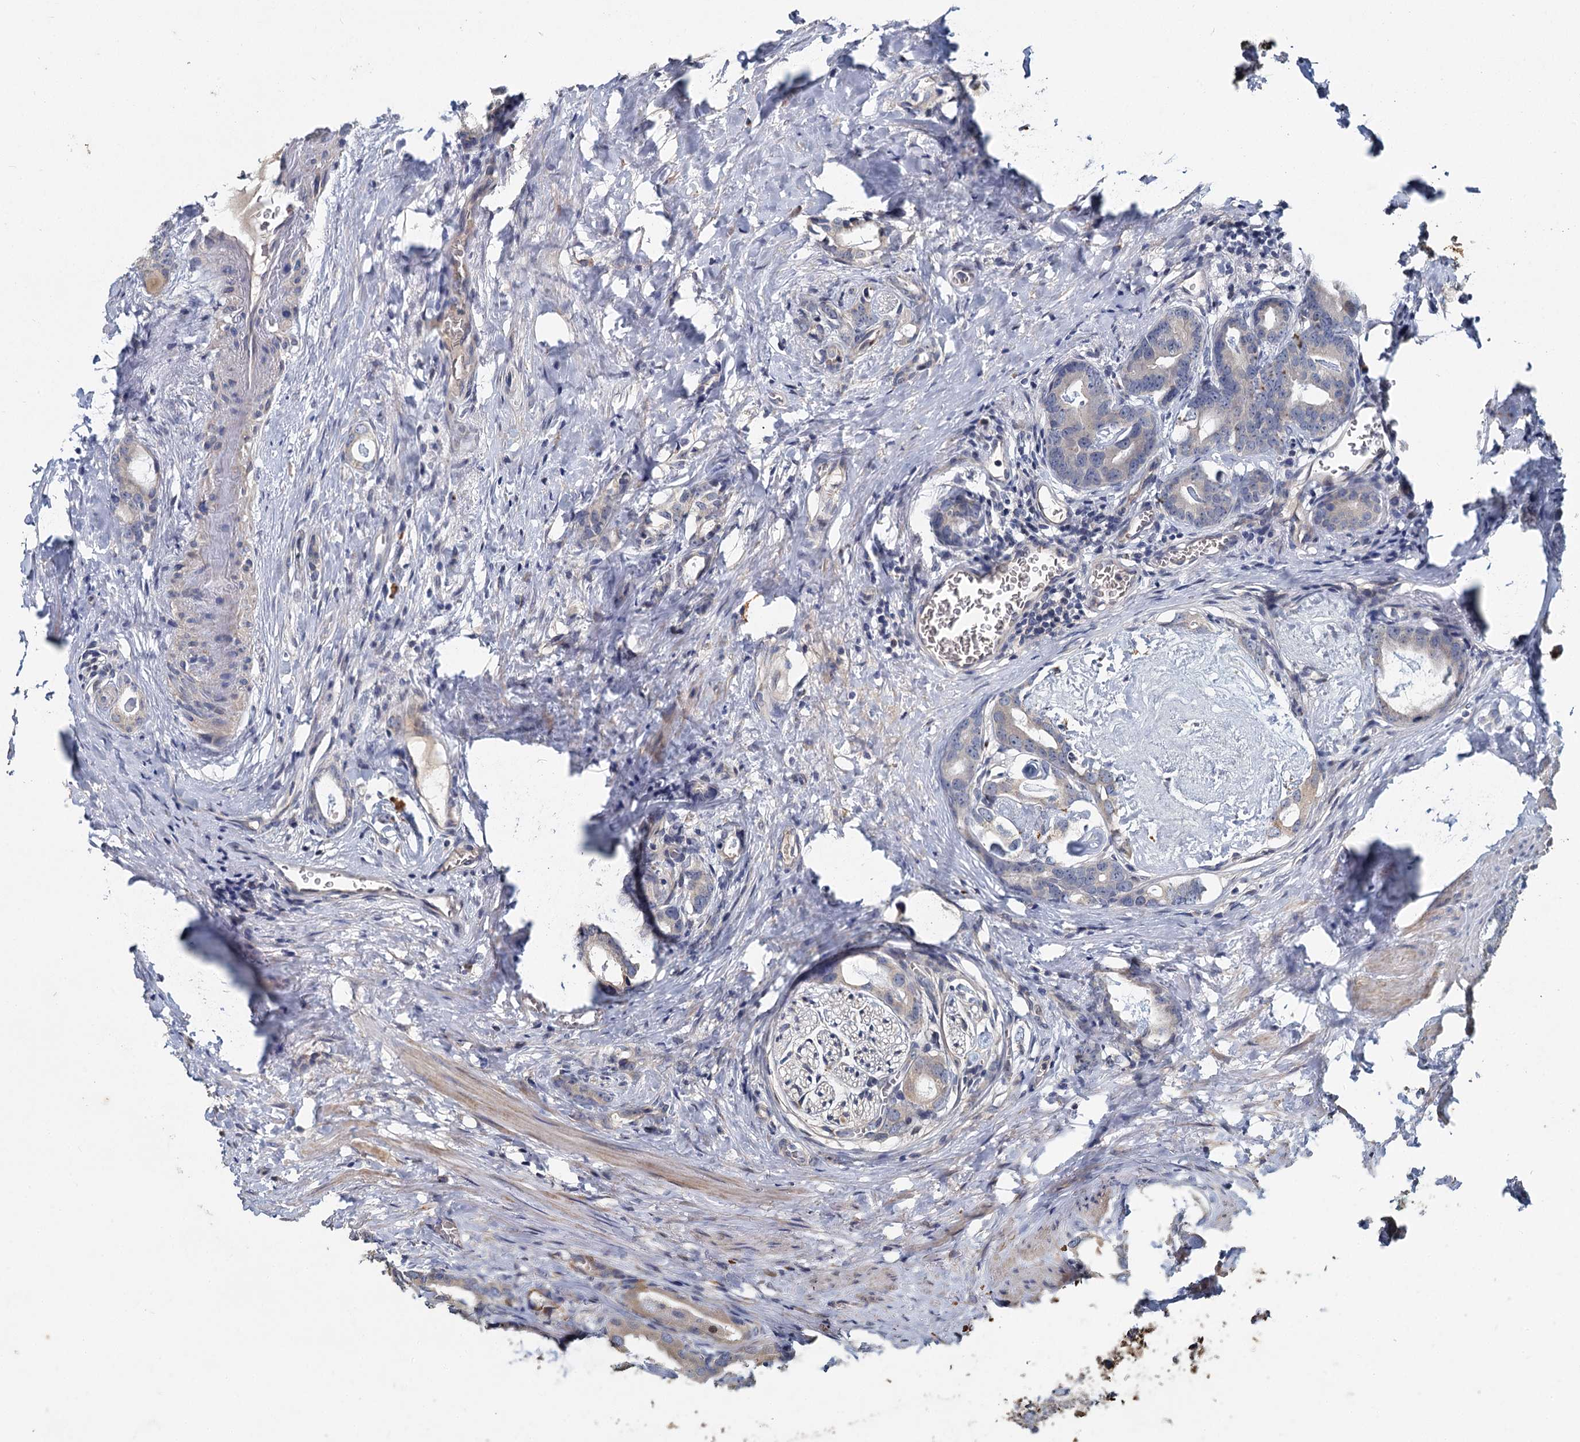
{"staining": {"intensity": "negative", "quantity": "none", "location": "none"}, "tissue": "prostate cancer", "cell_type": "Tumor cells", "image_type": "cancer", "snomed": [{"axis": "morphology", "description": "Adenocarcinoma, Low grade"}, {"axis": "topography", "description": "Prostate"}], "caption": "This is an immunohistochemistry (IHC) photomicrograph of human prostate cancer (low-grade adenocarcinoma). There is no expression in tumor cells.", "gene": "TCTN2", "patient": {"sex": "male", "age": 71}}